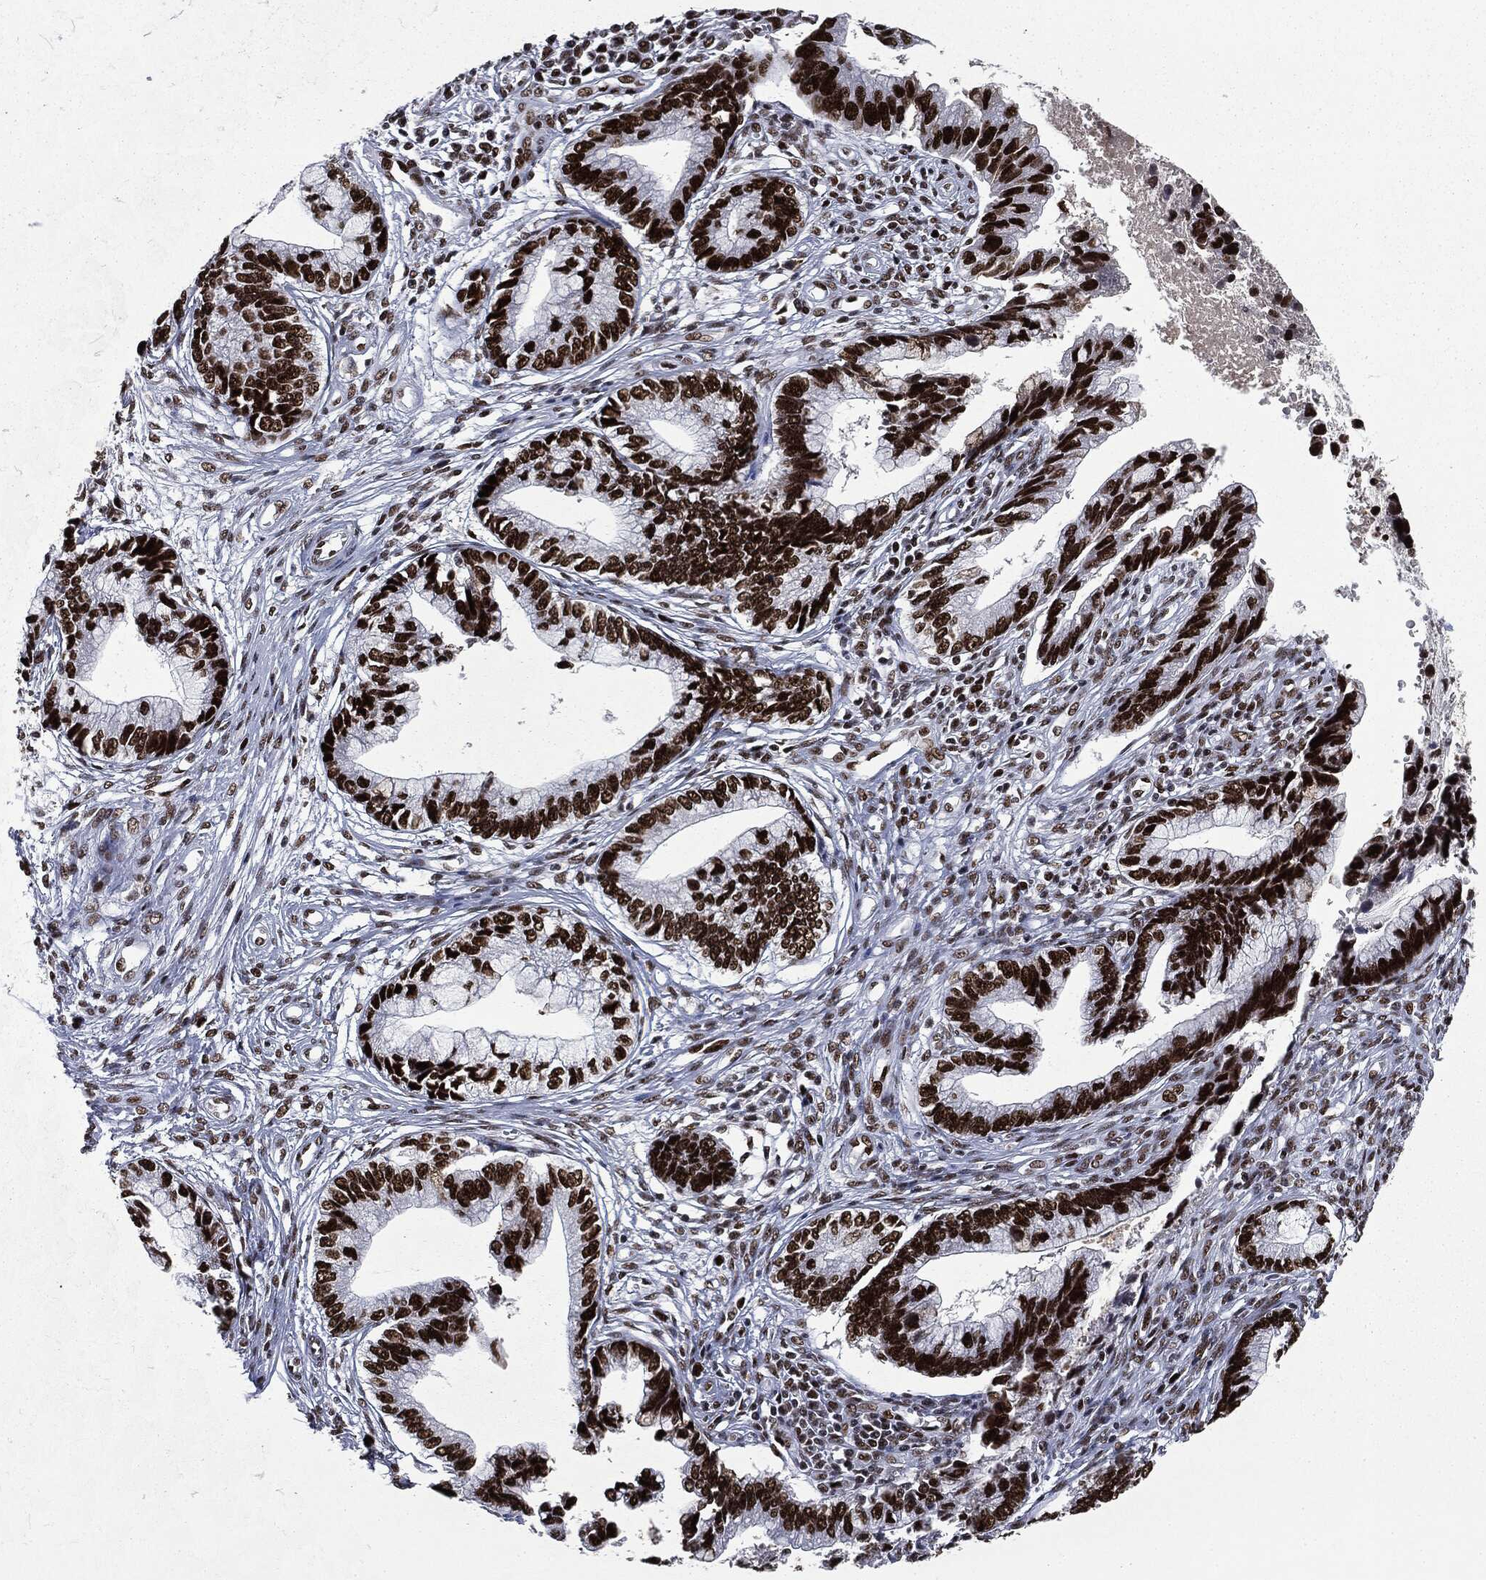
{"staining": {"intensity": "strong", "quantity": ">75%", "location": "nuclear"}, "tissue": "cervical cancer", "cell_type": "Tumor cells", "image_type": "cancer", "snomed": [{"axis": "morphology", "description": "Adenocarcinoma, NOS"}, {"axis": "topography", "description": "Cervix"}], "caption": "The image reveals immunohistochemical staining of cervical cancer (adenocarcinoma). There is strong nuclear staining is present in about >75% of tumor cells.", "gene": "MSH2", "patient": {"sex": "female", "age": 44}}